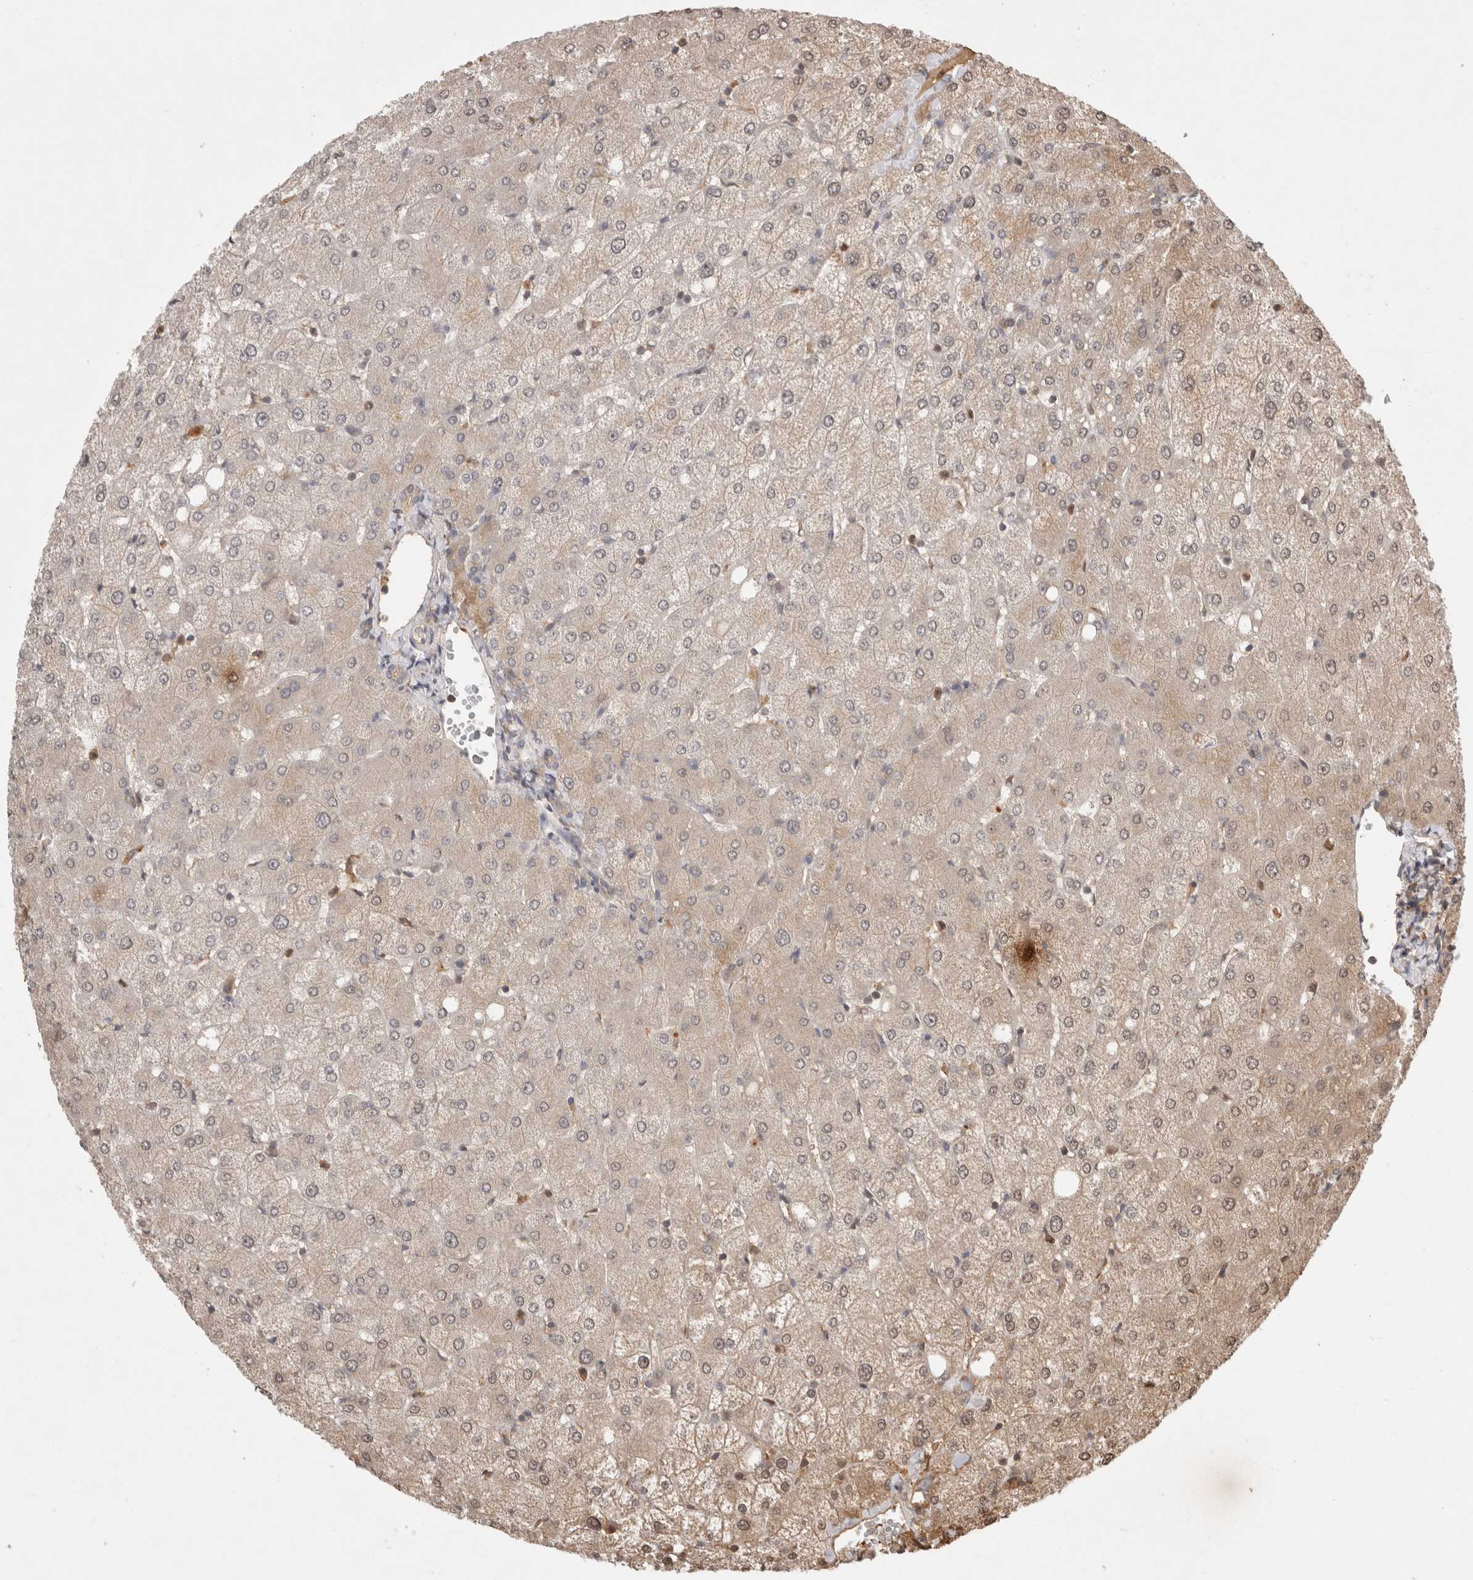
{"staining": {"intensity": "weak", "quantity": "<25%", "location": "cytoplasmic/membranous"}, "tissue": "liver", "cell_type": "Cholangiocytes", "image_type": "normal", "snomed": [{"axis": "morphology", "description": "Normal tissue, NOS"}, {"axis": "topography", "description": "Liver"}], "caption": "IHC of unremarkable liver reveals no positivity in cholangiocytes.", "gene": "PRMT3", "patient": {"sex": "female", "age": 54}}